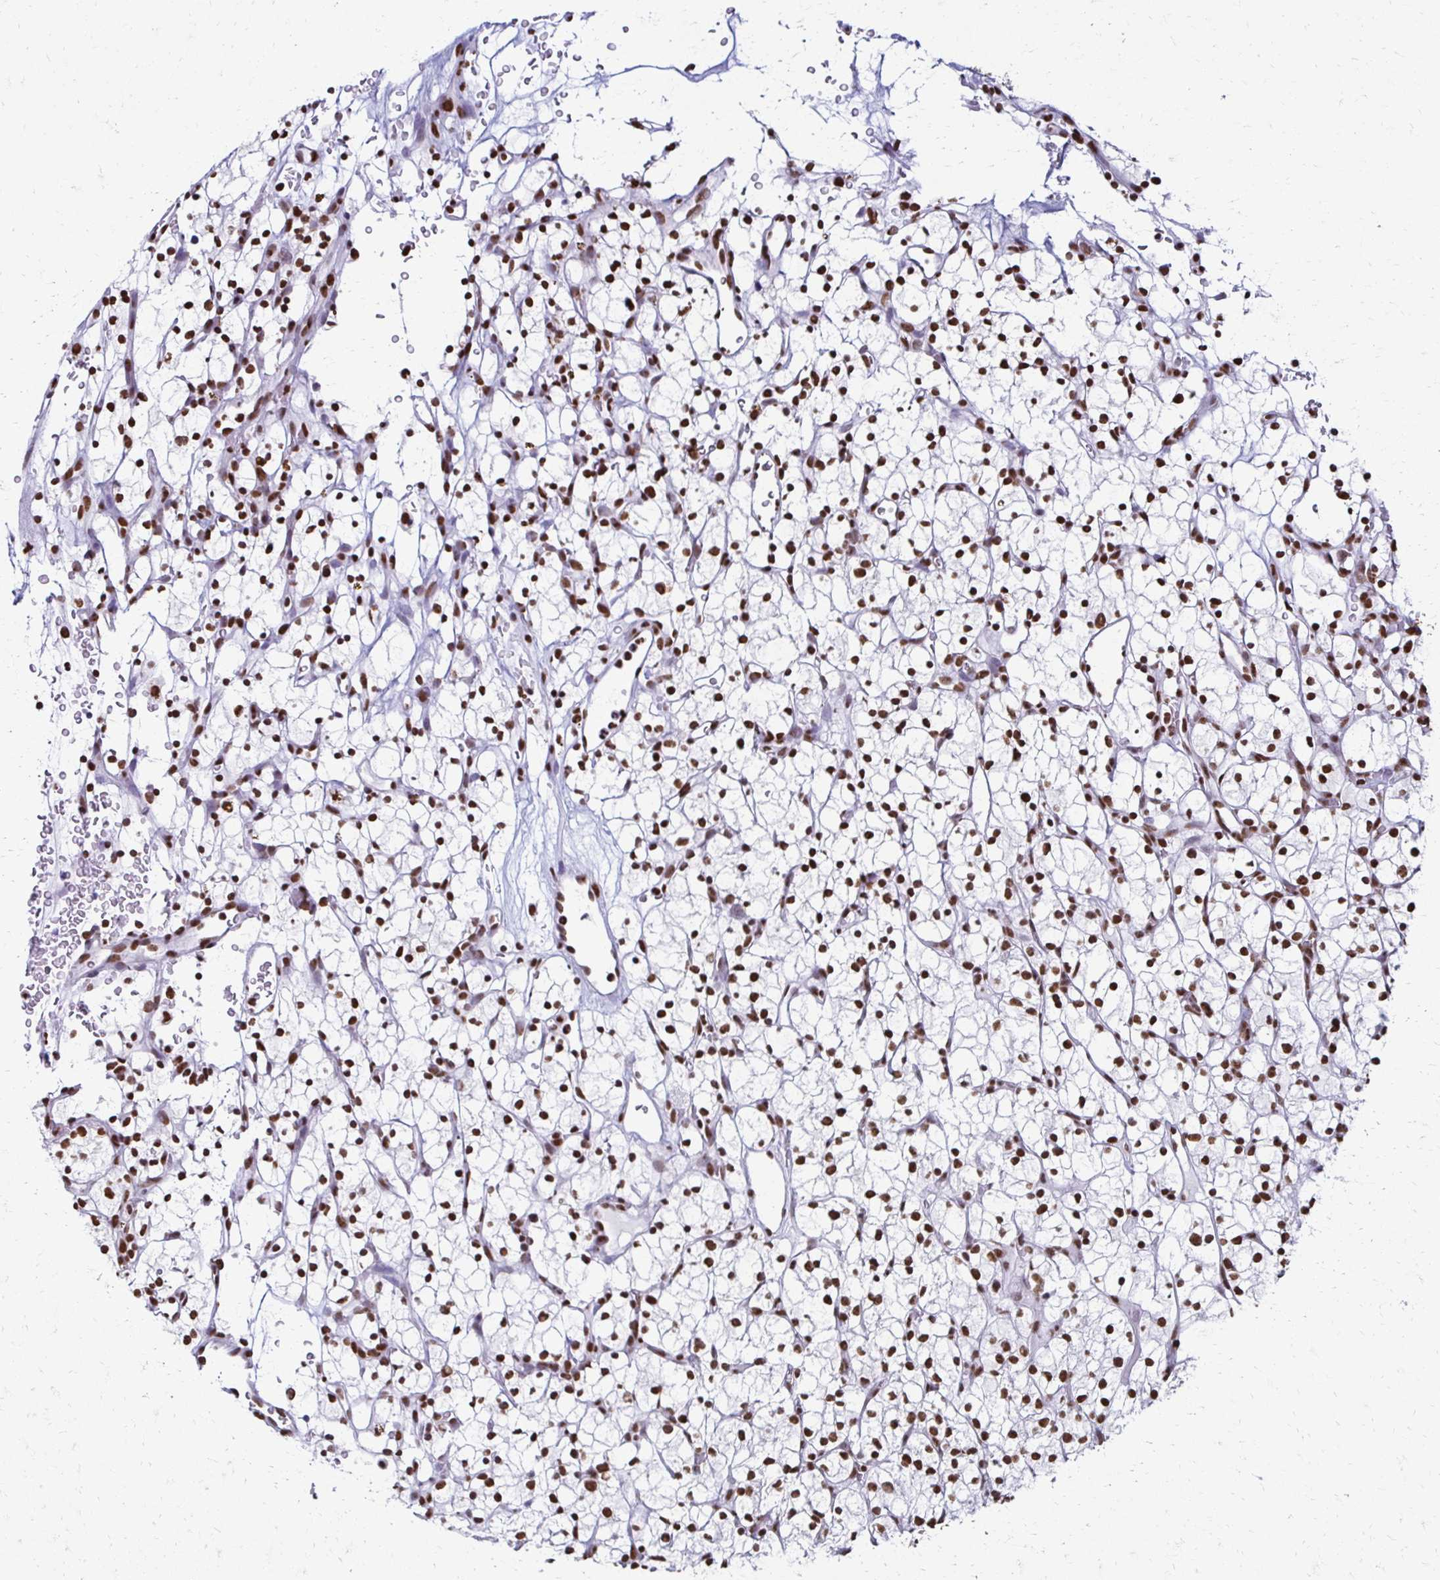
{"staining": {"intensity": "strong", "quantity": ">75%", "location": "nuclear"}, "tissue": "renal cancer", "cell_type": "Tumor cells", "image_type": "cancer", "snomed": [{"axis": "morphology", "description": "Adenocarcinoma, NOS"}, {"axis": "topography", "description": "Kidney"}], "caption": "DAB immunohistochemical staining of adenocarcinoma (renal) shows strong nuclear protein expression in approximately >75% of tumor cells.", "gene": "NONO", "patient": {"sex": "female", "age": 64}}